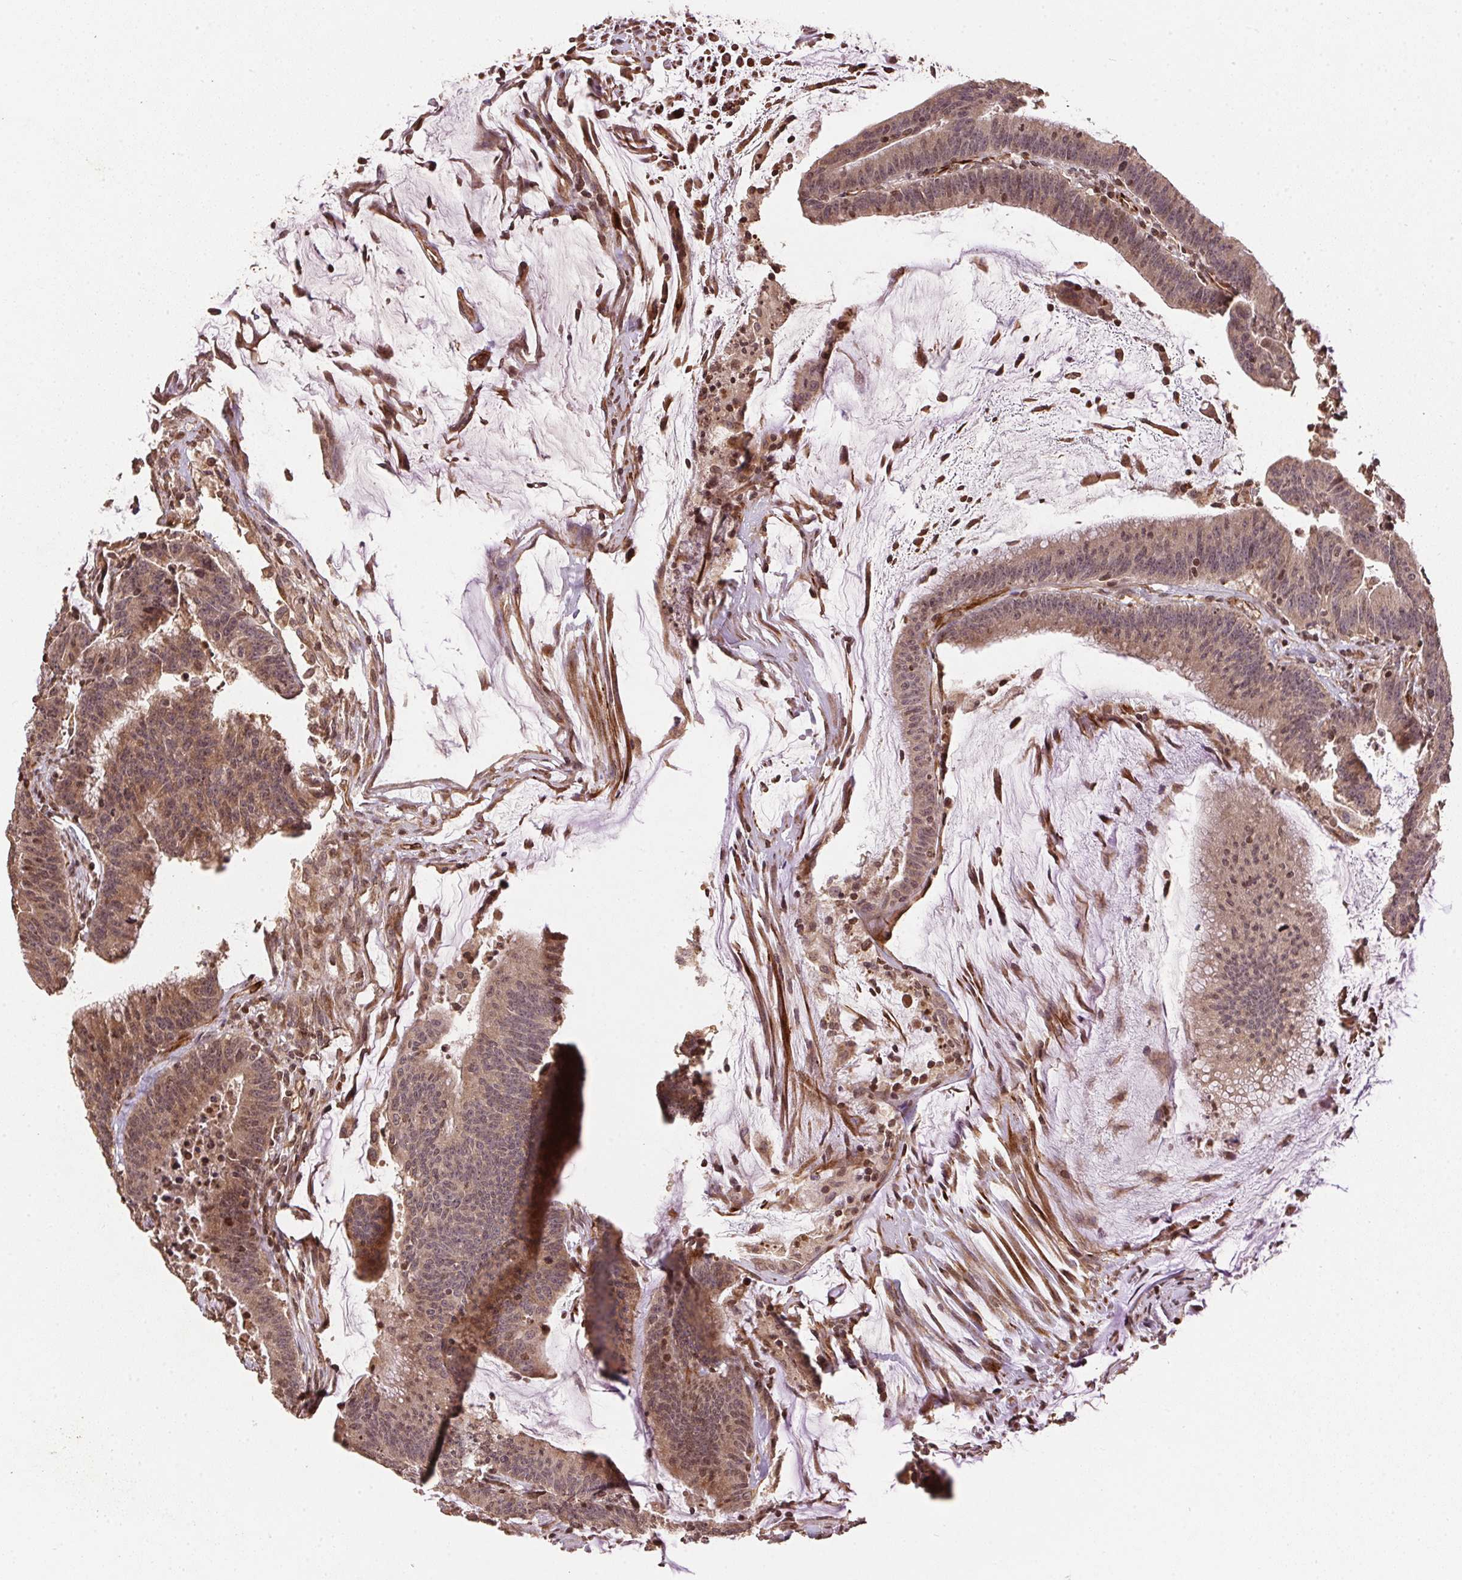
{"staining": {"intensity": "weak", "quantity": ">75%", "location": "cytoplasmic/membranous"}, "tissue": "colorectal cancer", "cell_type": "Tumor cells", "image_type": "cancer", "snomed": [{"axis": "morphology", "description": "Adenocarcinoma, NOS"}, {"axis": "topography", "description": "Colon"}], "caption": "Weak cytoplasmic/membranous protein staining is identified in approximately >75% of tumor cells in colorectal adenocarcinoma.", "gene": "SPRED2", "patient": {"sex": "female", "age": 78}}